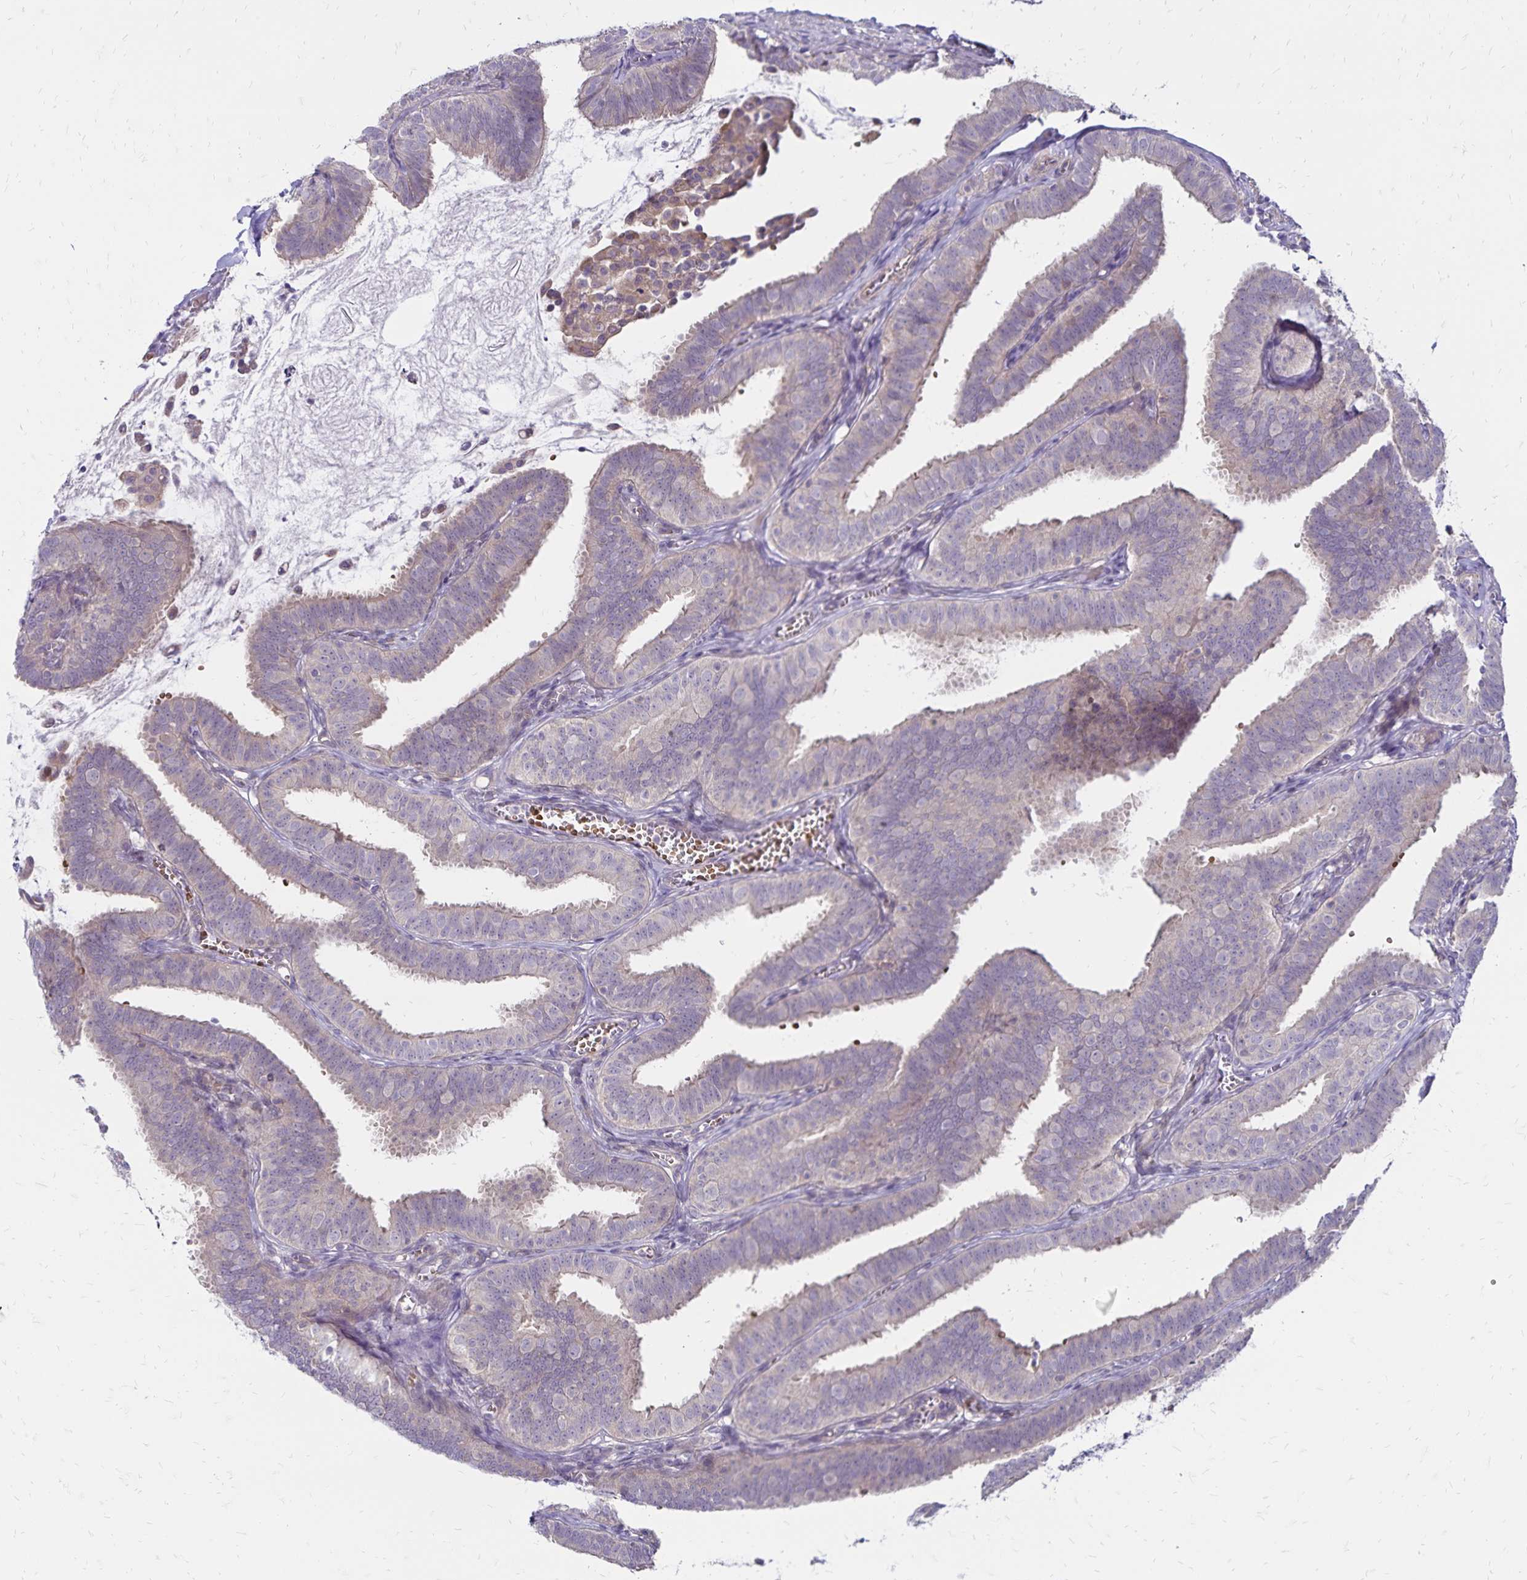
{"staining": {"intensity": "weak", "quantity": "25%-75%", "location": "cytoplasmic/membranous"}, "tissue": "fallopian tube", "cell_type": "Glandular cells", "image_type": "normal", "snomed": [{"axis": "morphology", "description": "Normal tissue, NOS"}, {"axis": "topography", "description": "Fallopian tube"}], "caption": "Immunohistochemical staining of normal fallopian tube demonstrates low levels of weak cytoplasmic/membranous expression in about 25%-75% of glandular cells.", "gene": "FSD1", "patient": {"sex": "female", "age": 25}}